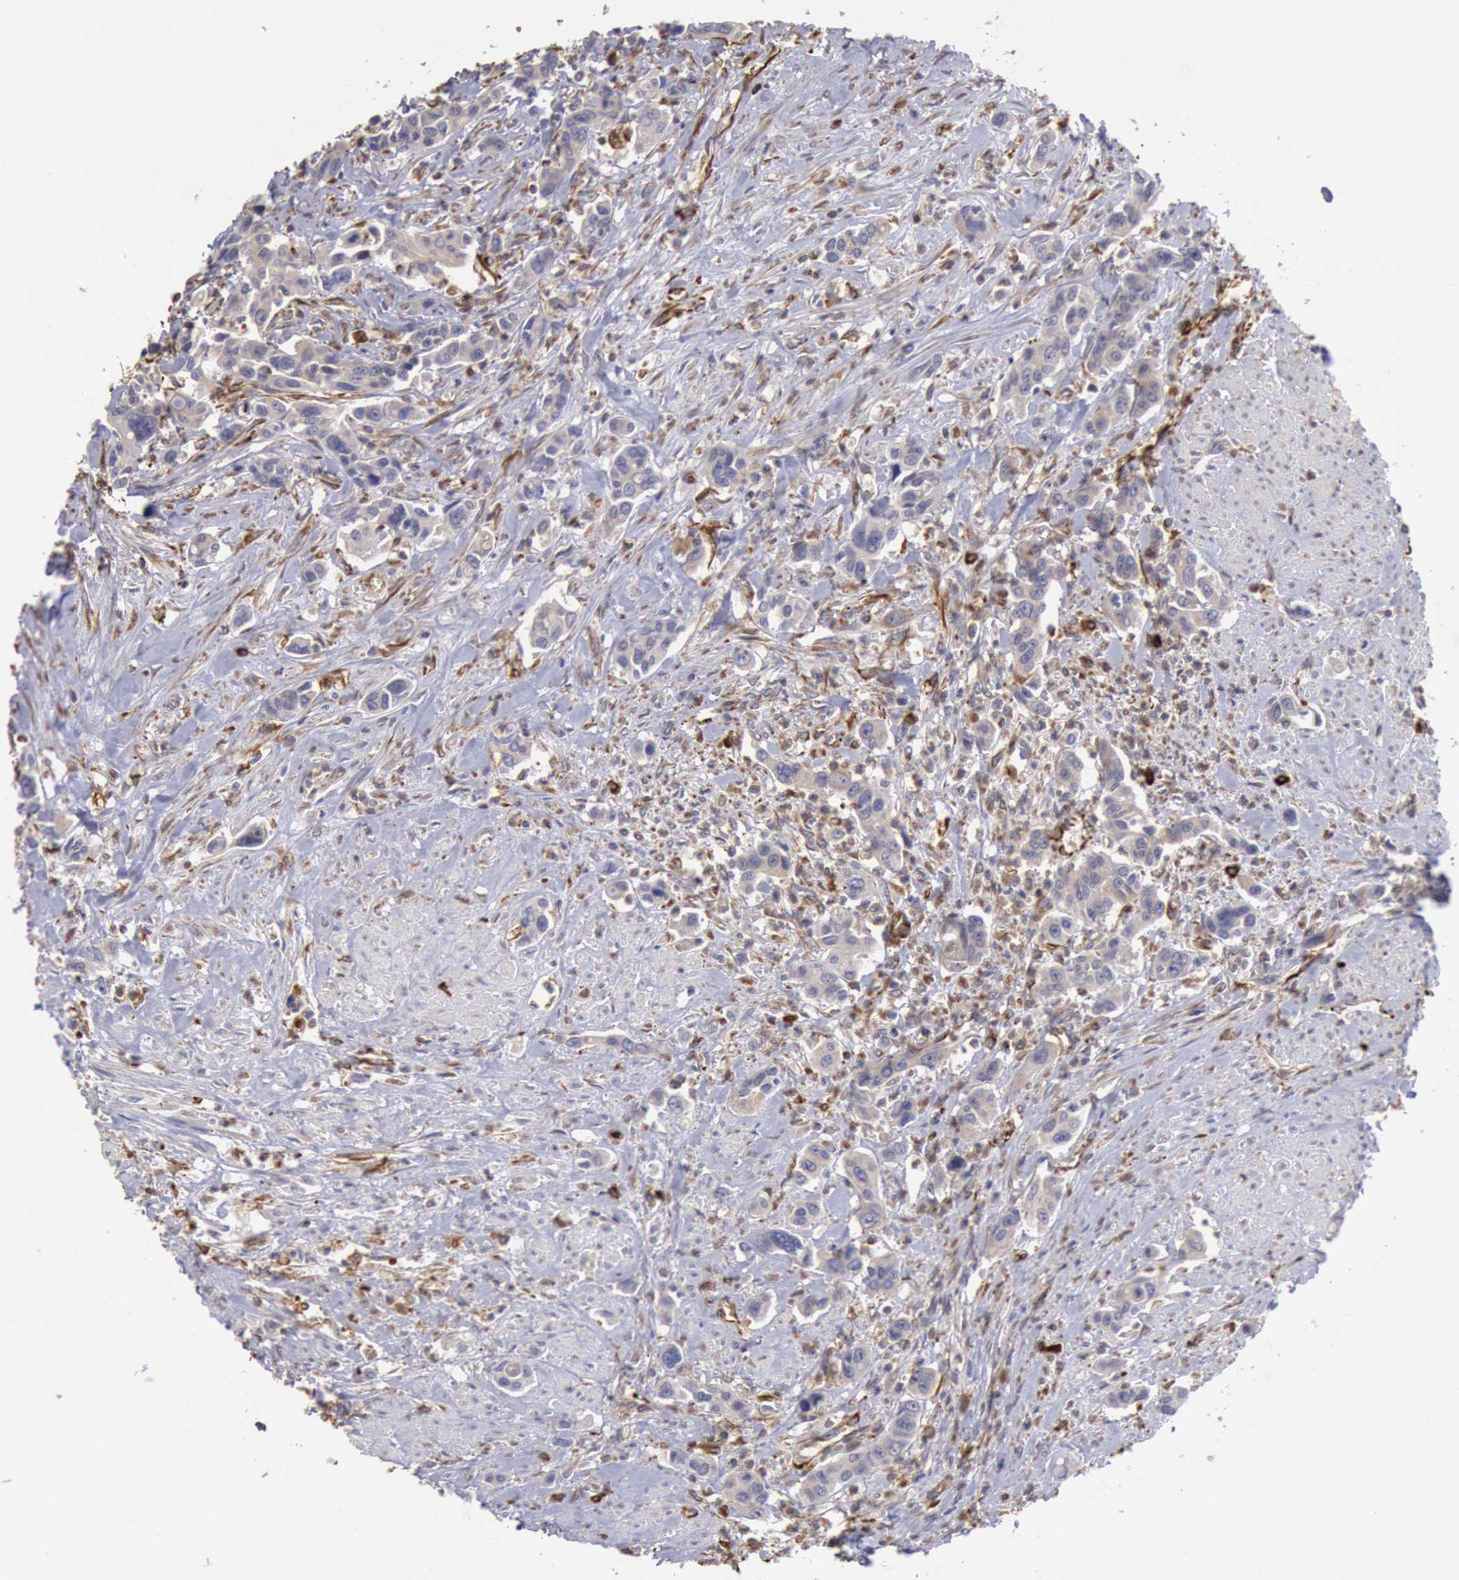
{"staining": {"intensity": "weak", "quantity": ">75%", "location": "cytoplasmic/membranous"}, "tissue": "urothelial cancer", "cell_type": "Tumor cells", "image_type": "cancer", "snomed": [{"axis": "morphology", "description": "Urothelial carcinoma, High grade"}, {"axis": "topography", "description": "Urinary bladder"}], "caption": "This is a photomicrograph of immunohistochemistry (IHC) staining of urothelial cancer, which shows weak expression in the cytoplasmic/membranous of tumor cells.", "gene": "RNF139", "patient": {"sex": "male", "age": 86}}